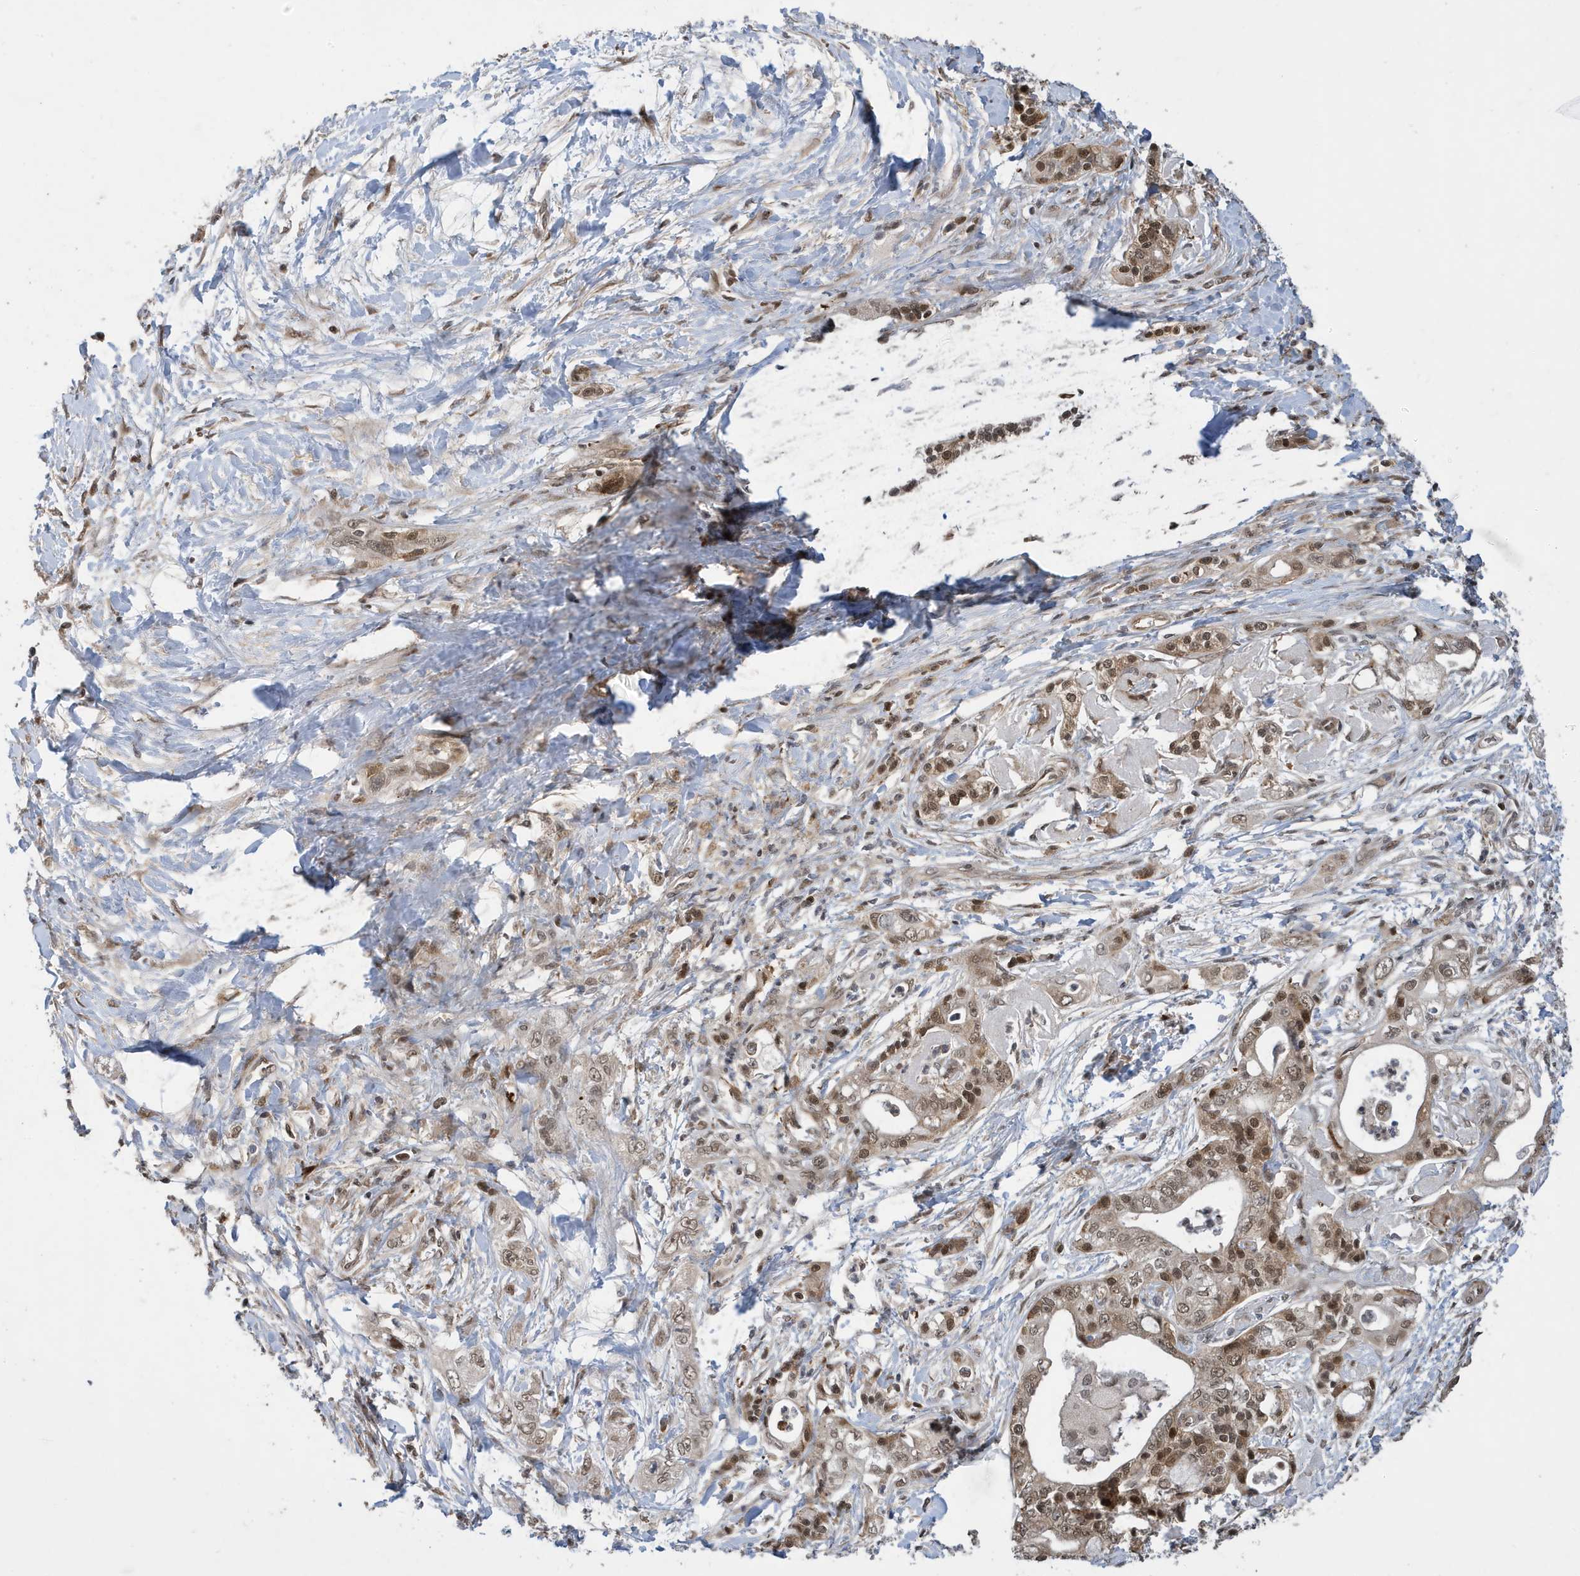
{"staining": {"intensity": "moderate", "quantity": ">75%", "location": "nuclear"}, "tissue": "pancreatic cancer", "cell_type": "Tumor cells", "image_type": "cancer", "snomed": [{"axis": "morphology", "description": "Adenocarcinoma, NOS"}, {"axis": "topography", "description": "Pancreas"}], "caption": "The image demonstrates a brown stain indicating the presence of a protein in the nuclear of tumor cells in adenocarcinoma (pancreatic).", "gene": "UBQLN1", "patient": {"sex": "male", "age": 70}}